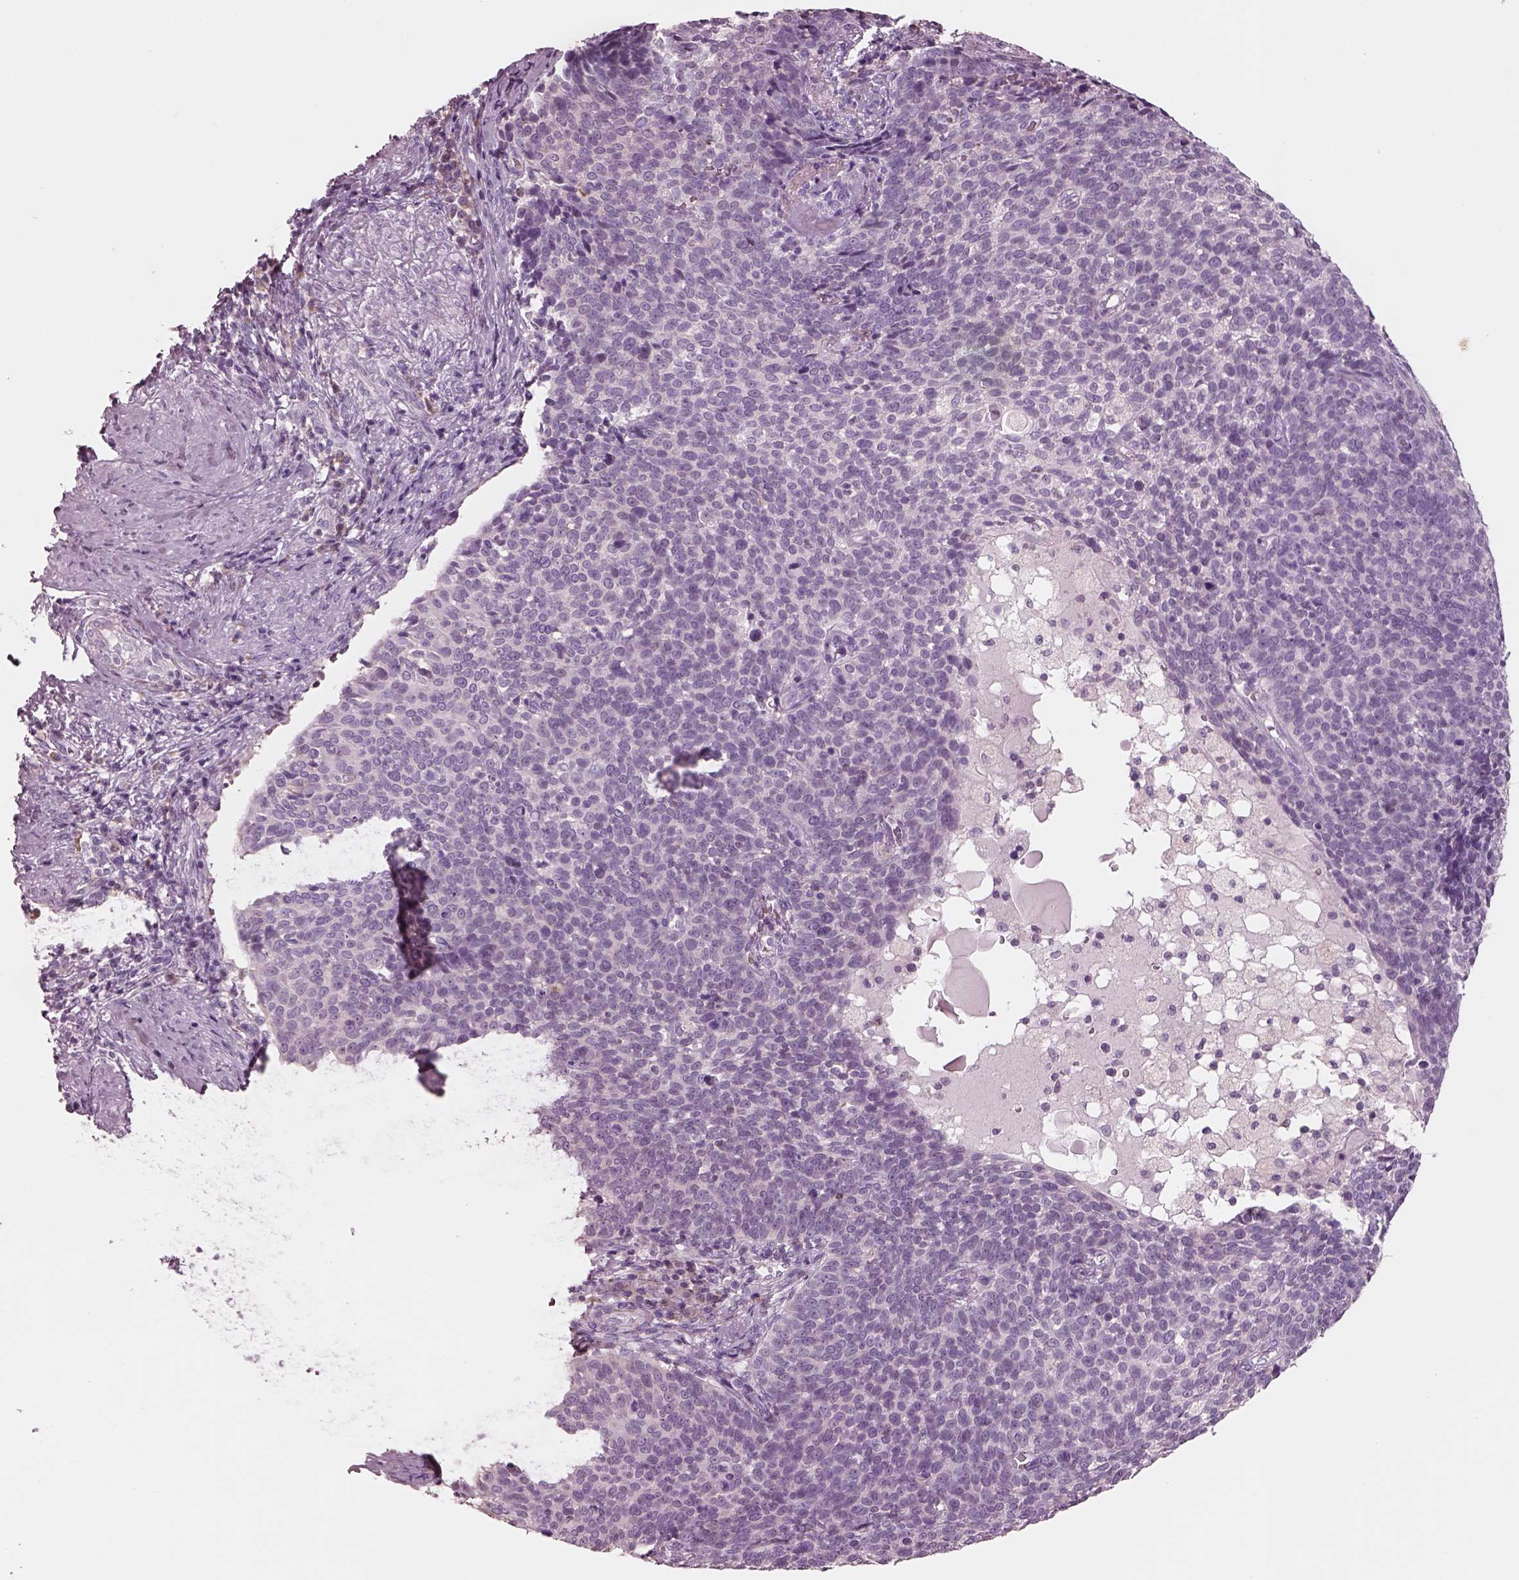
{"staining": {"intensity": "negative", "quantity": "none", "location": "none"}, "tissue": "cervical cancer", "cell_type": "Tumor cells", "image_type": "cancer", "snomed": [{"axis": "morphology", "description": "Squamous cell carcinoma, NOS"}, {"axis": "topography", "description": "Cervix"}], "caption": "The immunohistochemistry image has no significant staining in tumor cells of cervical cancer (squamous cell carcinoma) tissue.", "gene": "SLC27A2", "patient": {"sex": "female", "age": 39}}